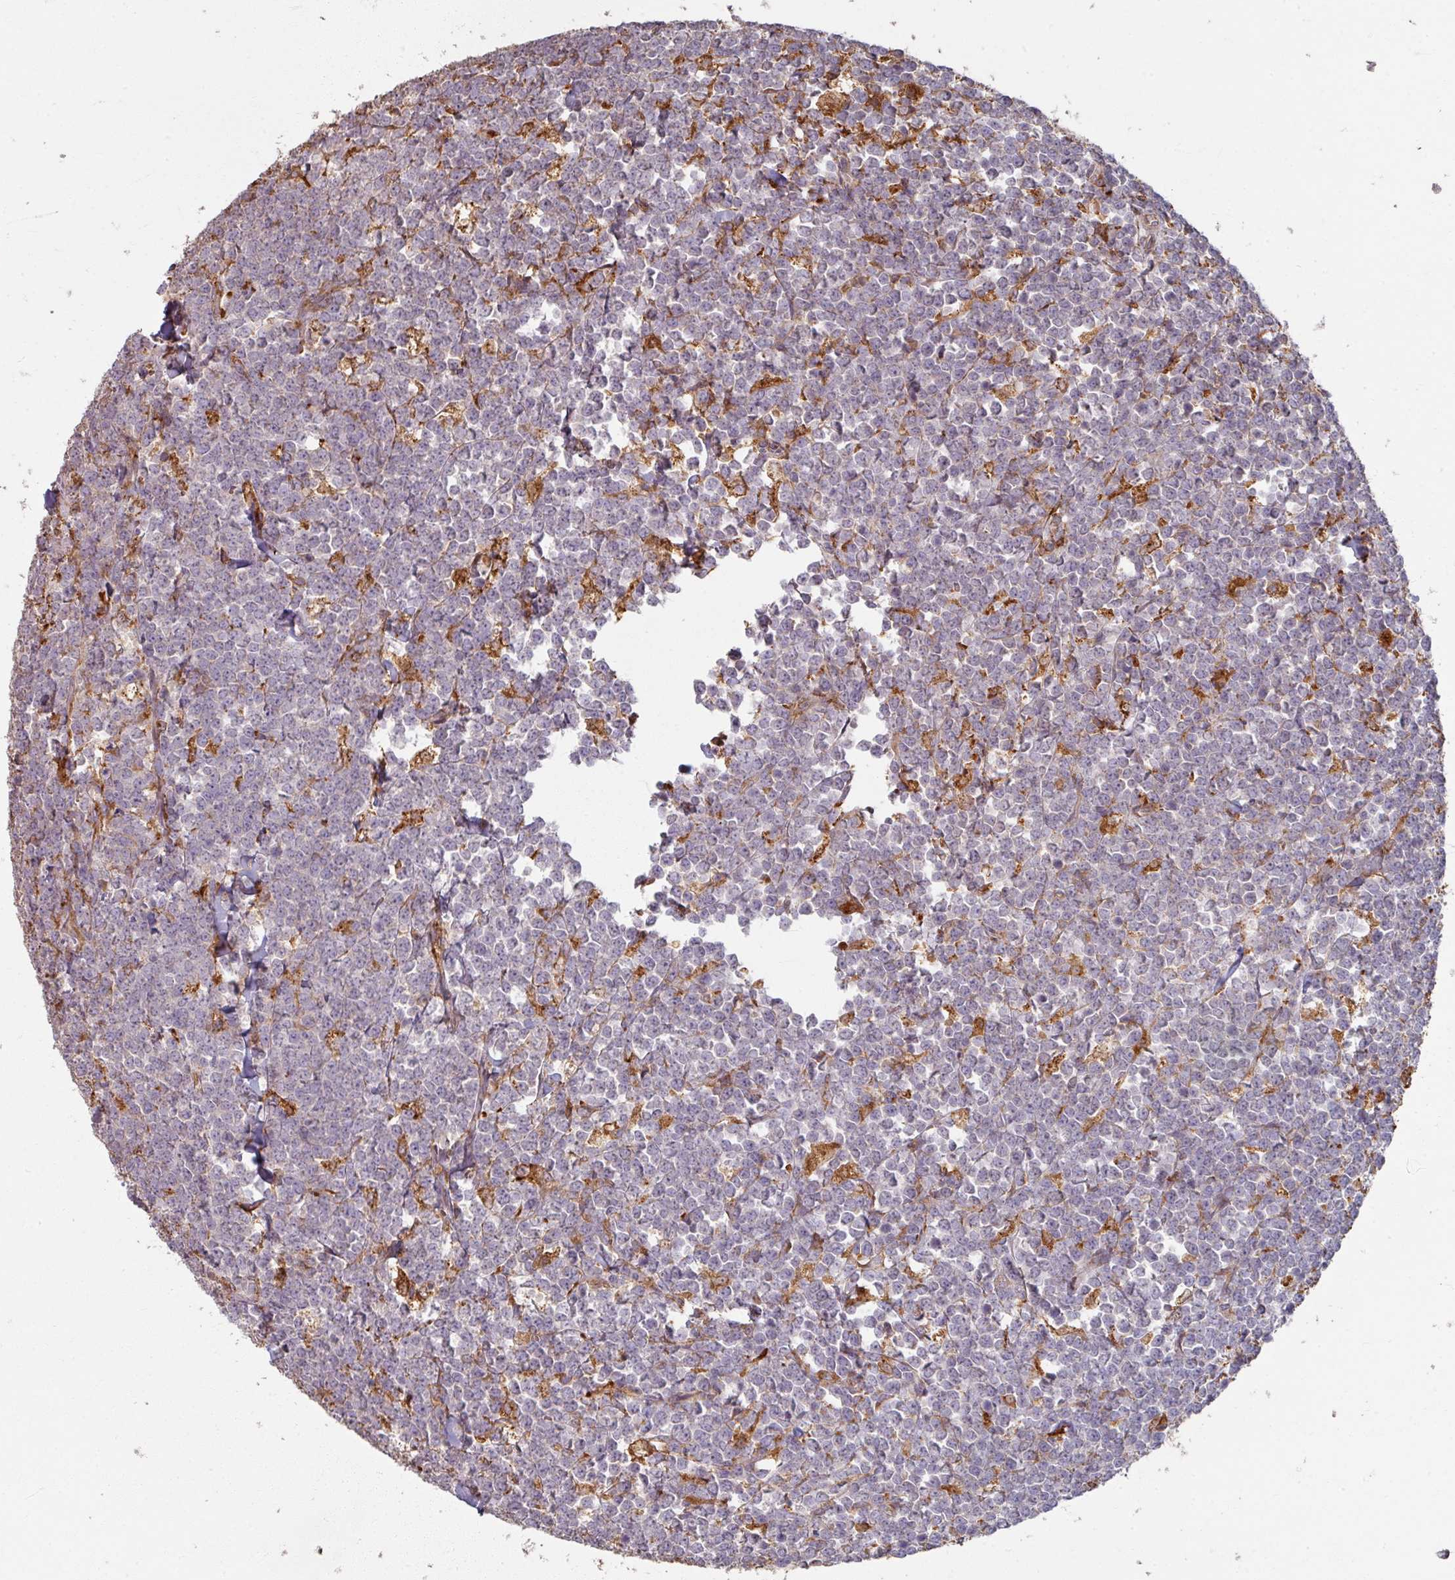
{"staining": {"intensity": "negative", "quantity": "none", "location": "none"}, "tissue": "lymphoma", "cell_type": "Tumor cells", "image_type": "cancer", "snomed": [{"axis": "morphology", "description": "Malignant lymphoma, non-Hodgkin's type, High grade"}, {"axis": "topography", "description": "Small intestine"}, {"axis": "topography", "description": "Colon"}], "caption": "Tumor cells are negative for protein expression in human lymphoma.", "gene": "CCDC68", "patient": {"sex": "male", "age": 8}}